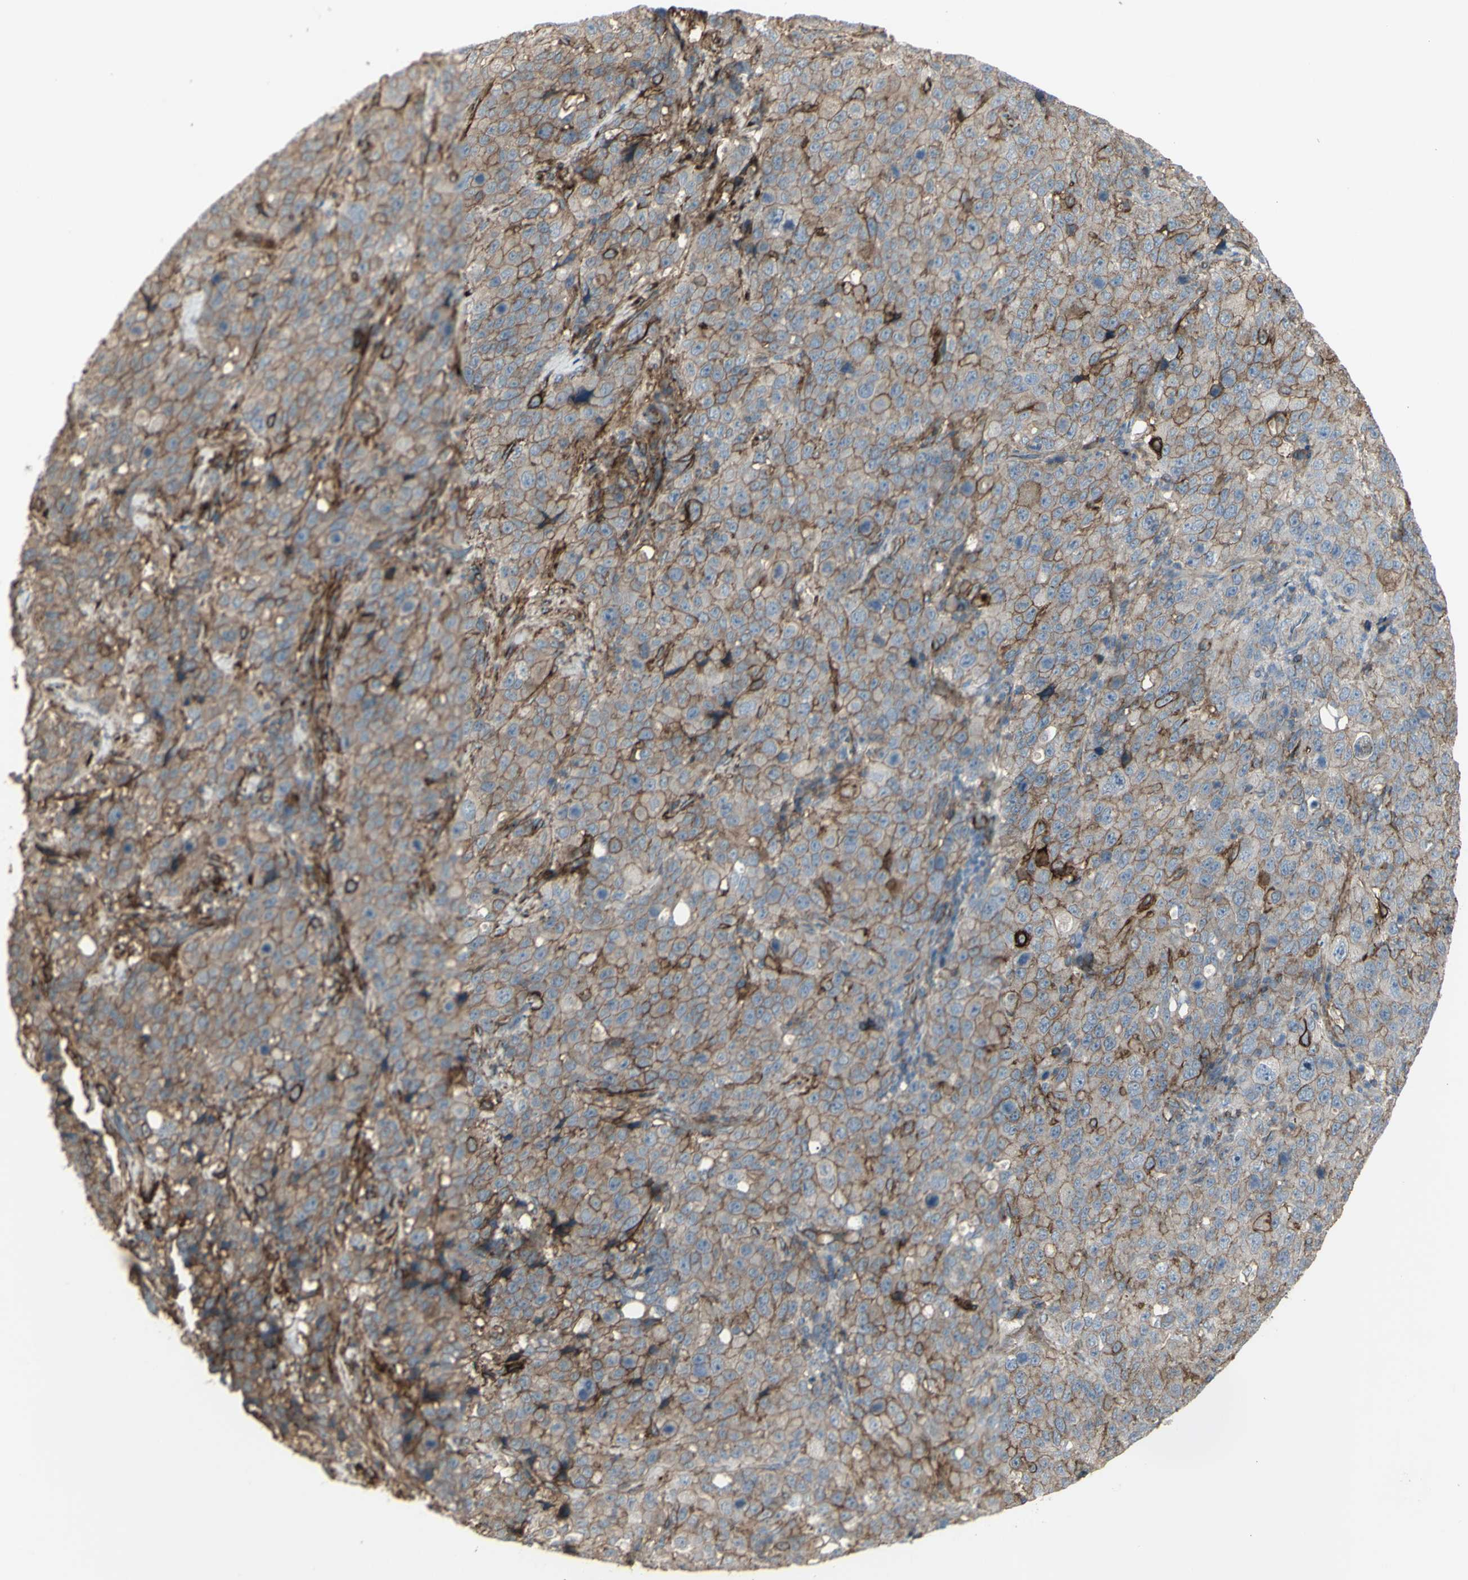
{"staining": {"intensity": "moderate", "quantity": ">75%", "location": "cytoplasmic/membranous"}, "tissue": "stomach cancer", "cell_type": "Tumor cells", "image_type": "cancer", "snomed": [{"axis": "morphology", "description": "Normal tissue, NOS"}, {"axis": "morphology", "description": "Adenocarcinoma, NOS"}, {"axis": "topography", "description": "Stomach"}], "caption": "Protein expression by IHC reveals moderate cytoplasmic/membranous staining in about >75% of tumor cells in stomach cancer.", "gene": "CD276", "patient": {"sex": "male", "age": 48}}